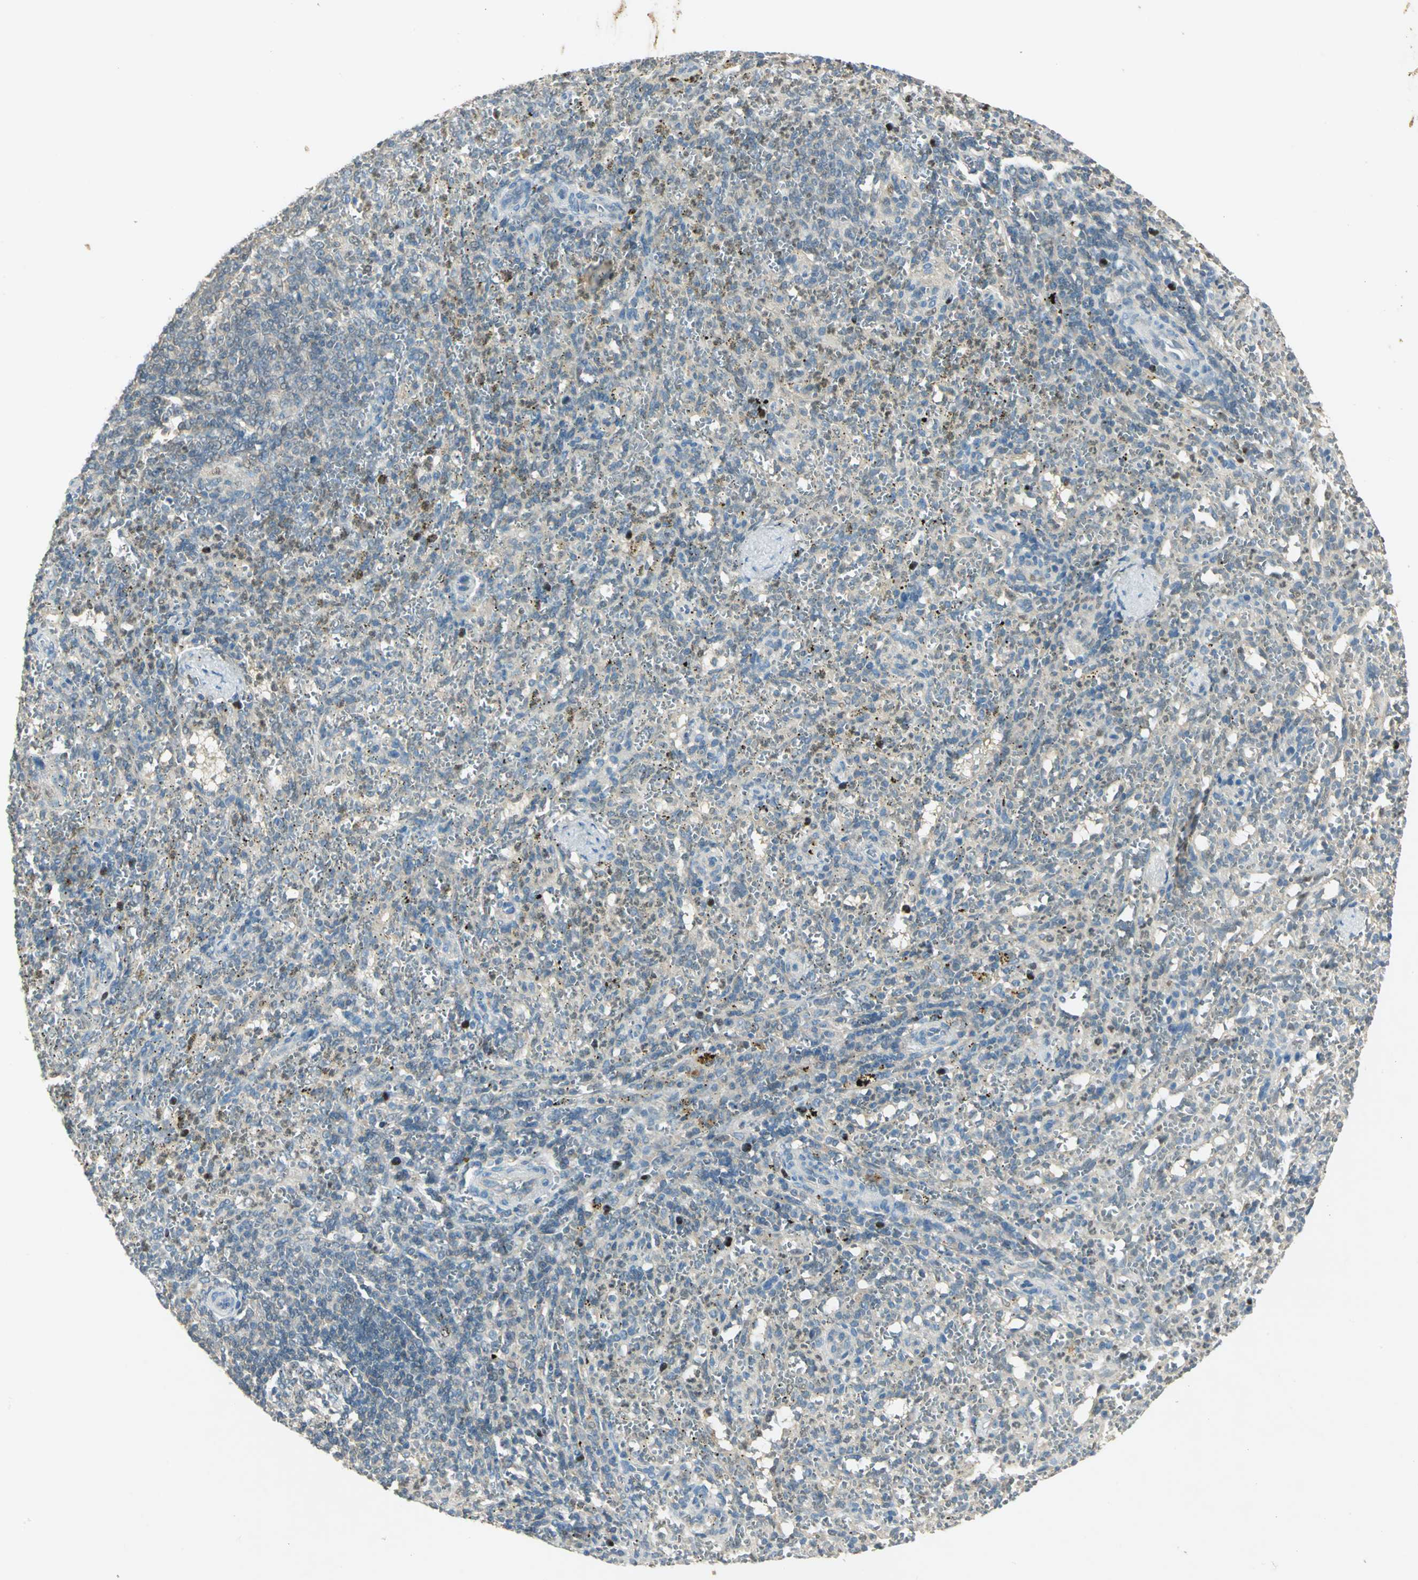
{"staining": {"intensity": "weak", "quantity": "<25%", "location": "cytoplasmic/membranous"}, "tissue": "spleen", "cell_type": "Cells in red pulp", "image_type": "normal", "snomed": [{"axis": "morphology", "description": "Normal tissue, NOS"}, {"axis": "topography", "description": "Spleen"}], "caption": "This is an IHC micrograph of unremarkable spleen. There is no expression in cells in red pulp.", "gene": "BIRC2", "patient": {"sex": "female", "age": 10}}